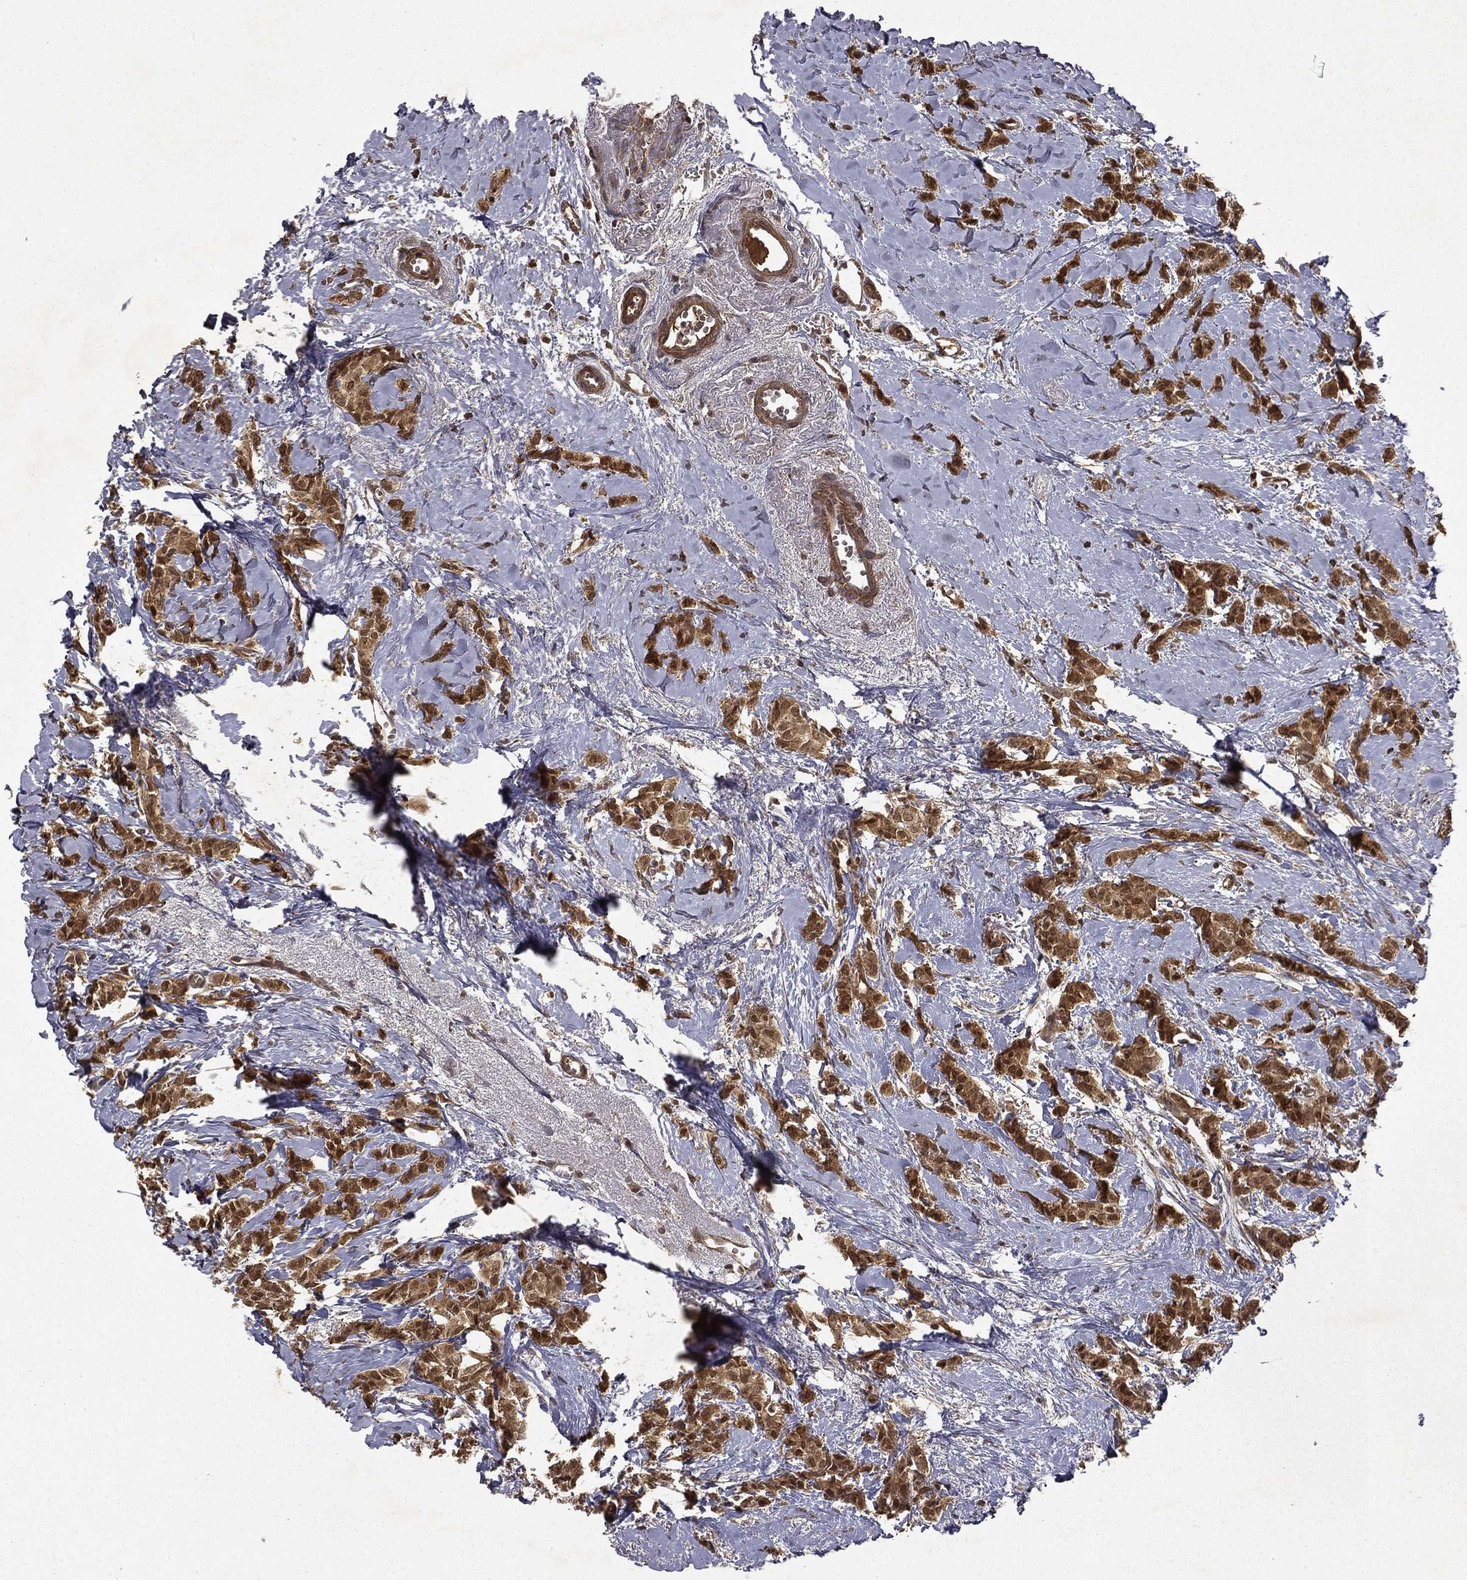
{"staining": {"intensity": "moderate", "quantity": ">75%", "location": "cytoplasmic/membranous"}, "tissue": "breast cancer", "cell_type": "Tumor cells", "image_type": "cancer", "snomed": [{"axis": "morphology", "description": "Duct carcinoma"}, {"axis": "topography", "description": "Breast"}], "caption": "Immunohistochemical staining of human breast invasive ductal carcinoma exhibits medium levels of moderate cytoplasmic/membranous protein positivity in approximately >75% of tumor cells. Using DAB (brown) and hematoxylin (blue) stains, captured at high magnification using brightfield microscopy.", "gene": "FGD1", "patient": {"sex": "female", "age": 85}}